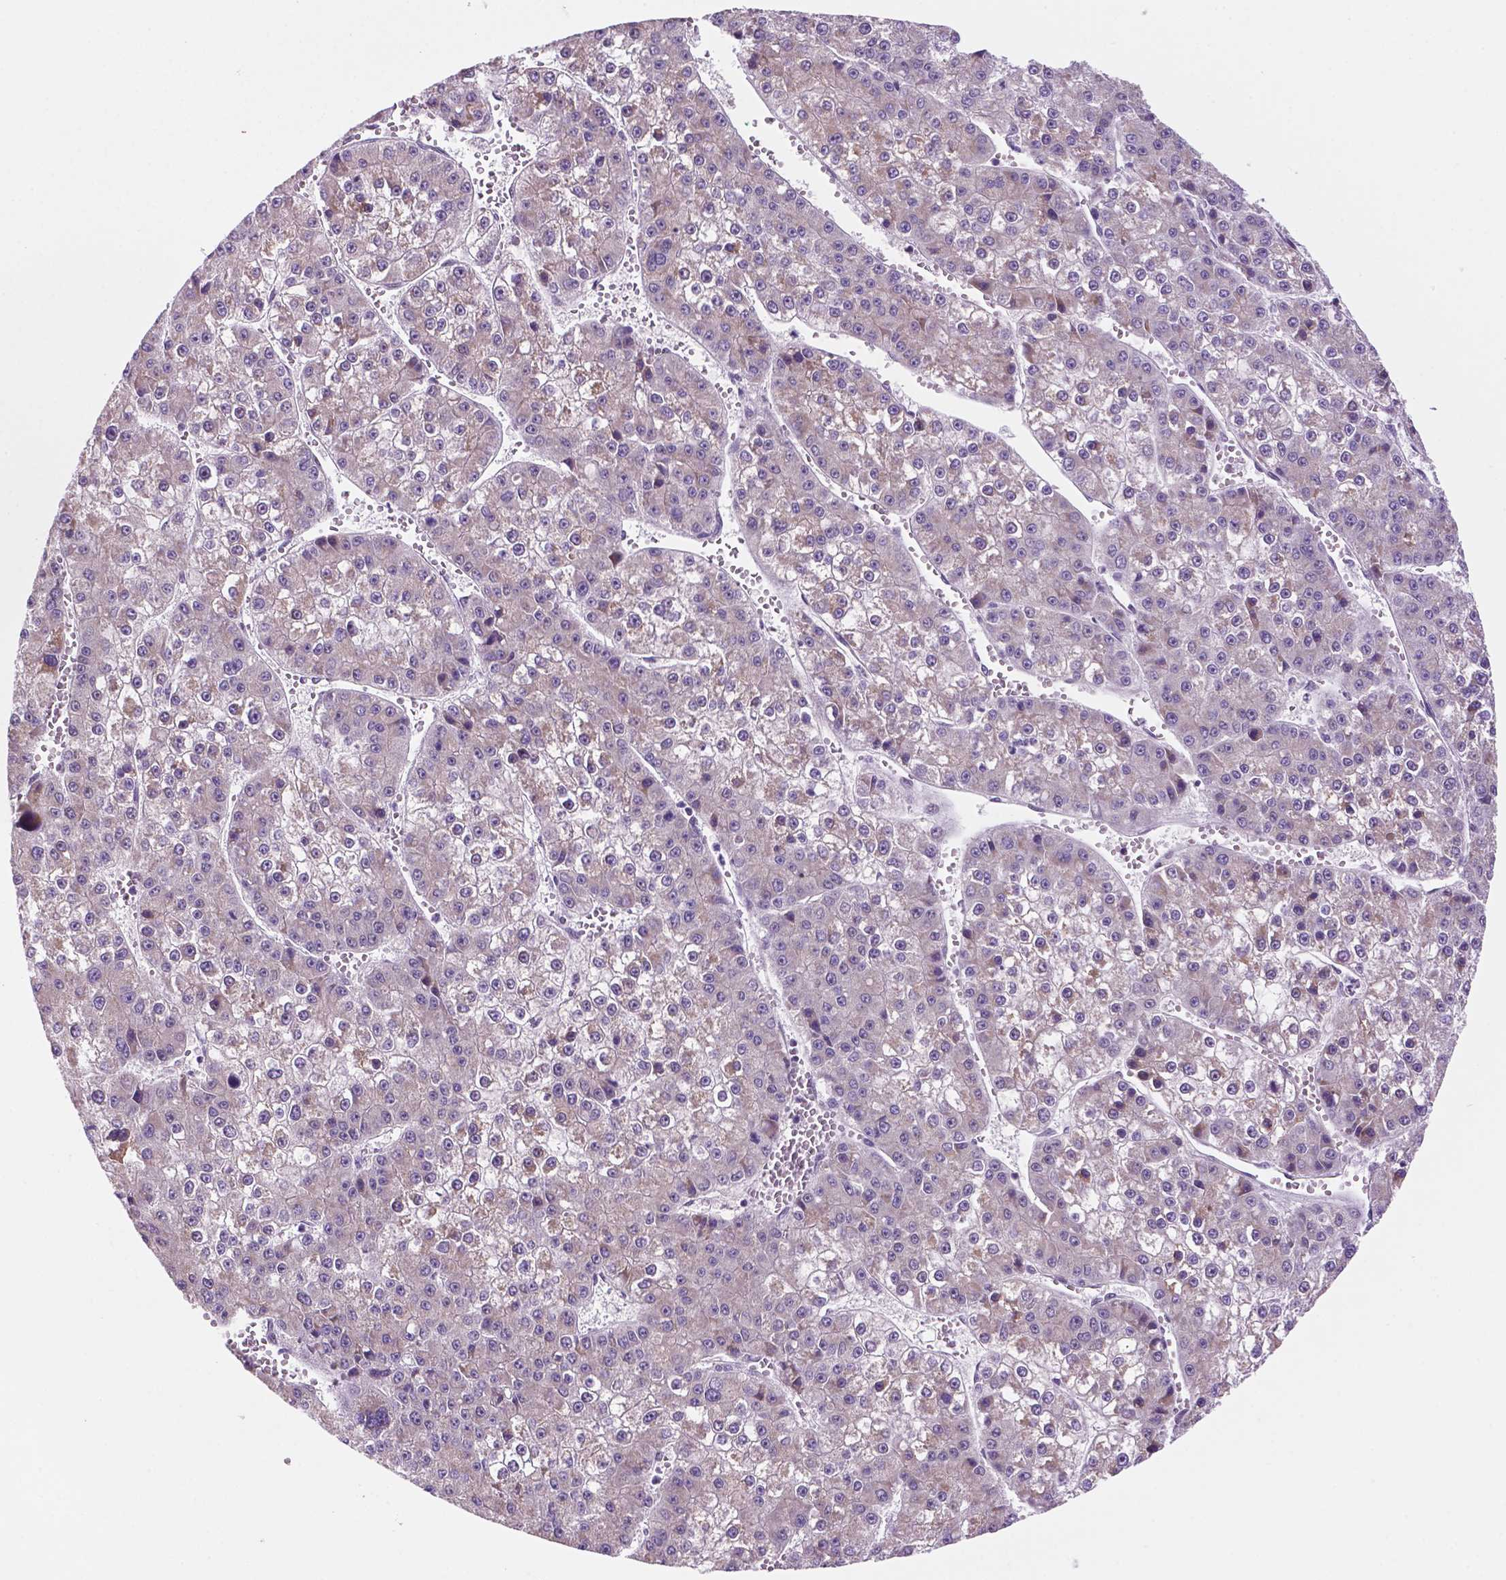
{"staining": {"intensity": "moderate", "quantity": "<25%", "location": "nuclear"}, "tissue": "liver cancer", "cell_type": "Tumor cells", "image_type": "cancer", "snomed": [{"axis": "morphology", "description": "Carcinoma, Hepatocellular, NOS"}, {"axis": "topography", "description": "Liver"}], "caption": "Tumor cells demonstrate moderate nuclear expression in approximately <25% of cells in liver cancer (hepatocellular carcinoma). The staining was performed using DAB to visualize the protein expression in brown, while the nuclei were stained in blue with hematoxylin (Magnification: 20x).", "gene": "C18orf21", "patient": {"sex": "female", "age": 73}}